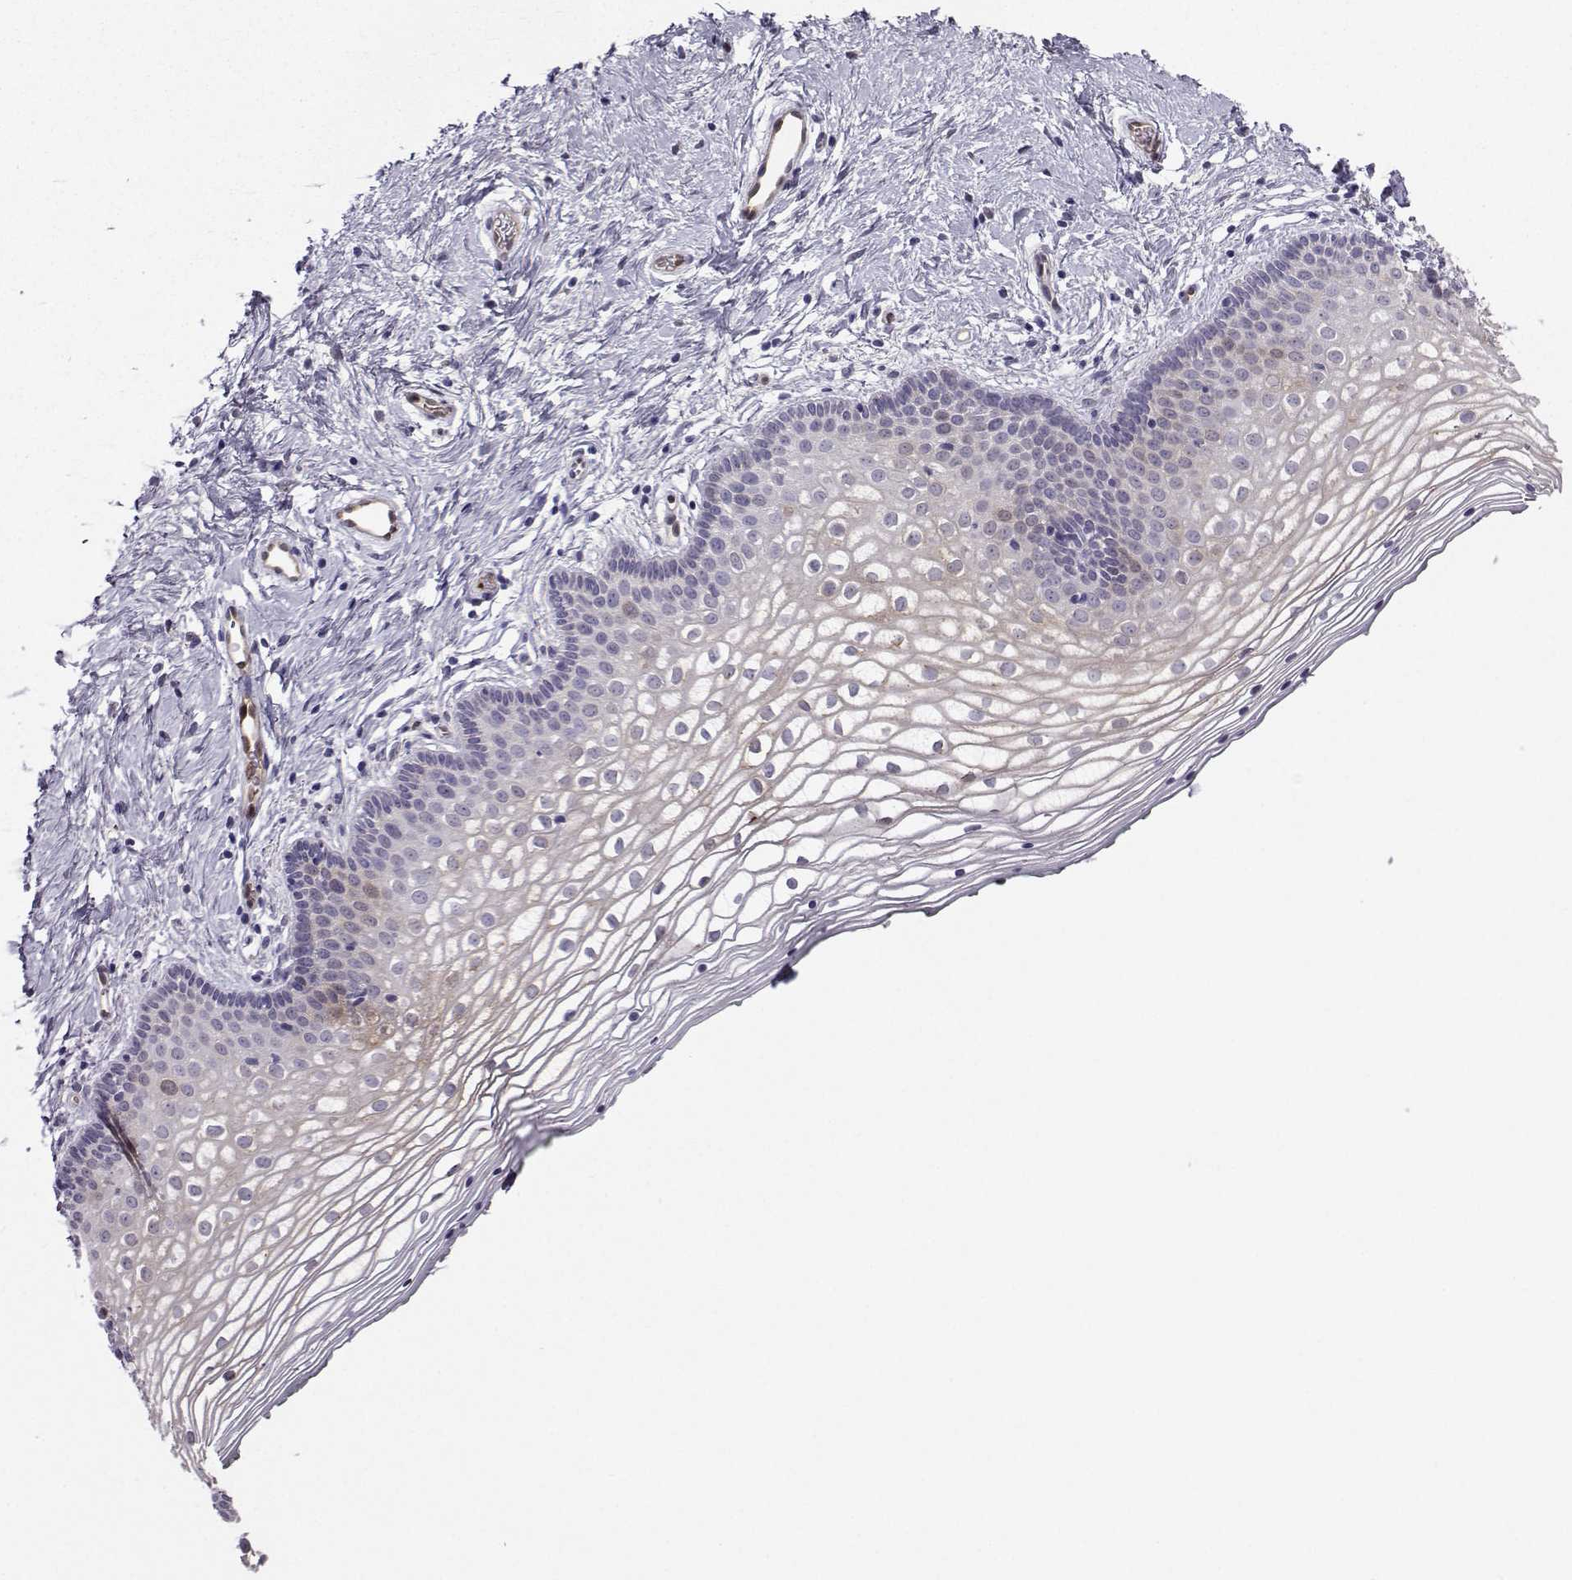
{"staining": {"intensity": "weak", "quantity": "<25%", "location": "cytoplasmic/membranous"}, "tissue": "vagina", "cell_type": "Squamous epithelial cells", "image_type": "normal", "snomed": [{"axis": "morphology", "description": "Normal tissue, NOS"}, {"axis": "topography", "description": "Vagina"}], "caption": "Micrograph shows no significant protein positivity in squamous epithelial cells of benign vagina. (Immunohistochemistry, brightfield microscopy, high magnification).", "gene": "NQO1", "patient": {"sex": "female", "age": 36}}